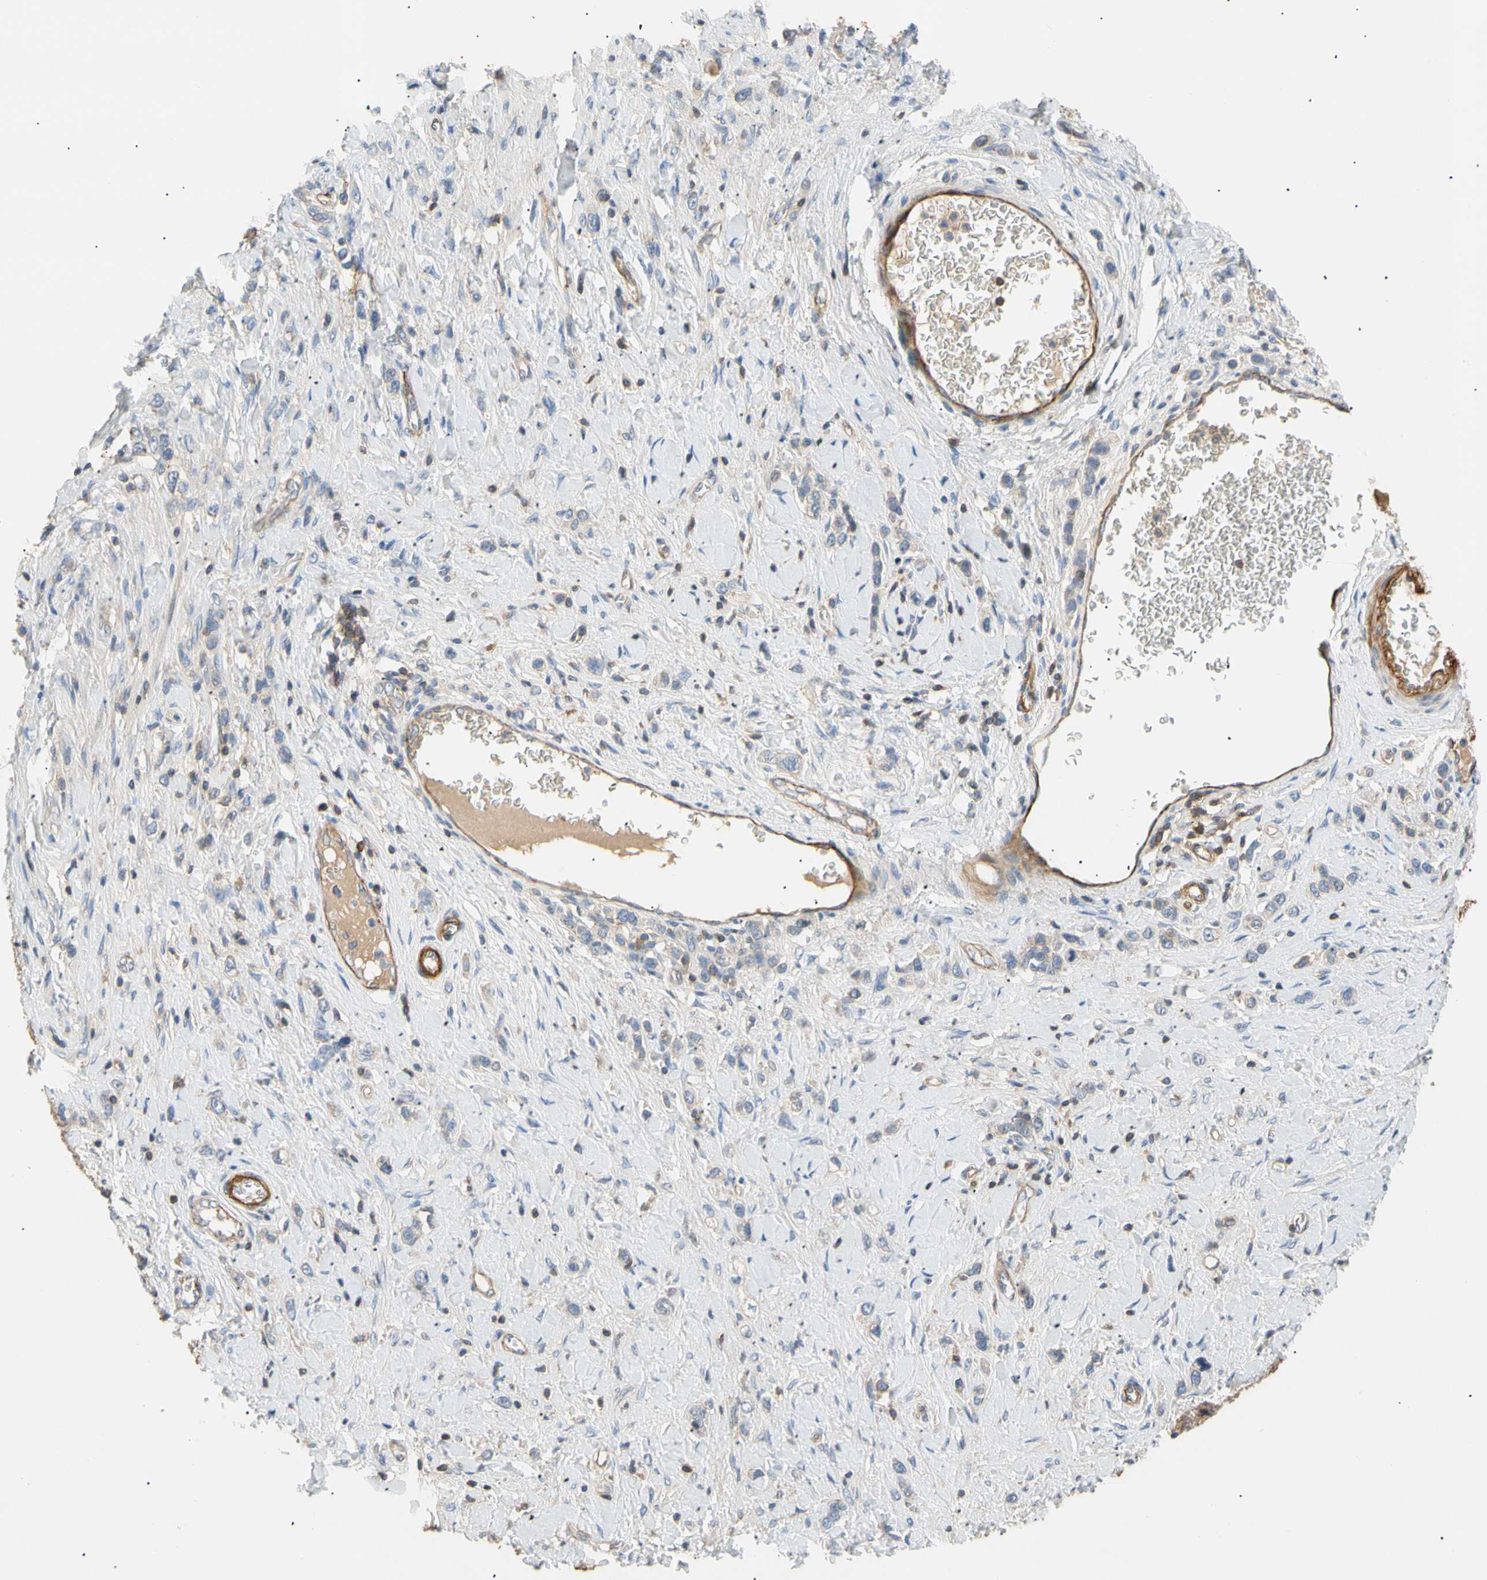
{"staining": {"intensity": "negative", "quantity": "none", "location": "none"}, "tissue": "stomach cancer", "cell_type": "Tumor cells", "image_type": "cancer", "snomed": [{"axis": "morphology", "description": "Normal tissue, NOS"}, {"axis": "morphology", "description": "Adenocarcinoma, NOS"}, {"axis": "topography", "description": "Stomach, upper"}, {"axis": "topography", "description": "Stomach"}], "caption": "DAB immunohistochemical staining of stomach cancer (adenocarcinoma) displays no significant staining in tumor cells.", "gene": "TNFRSF18", "patient": {"sex": "female", "age": 65}}